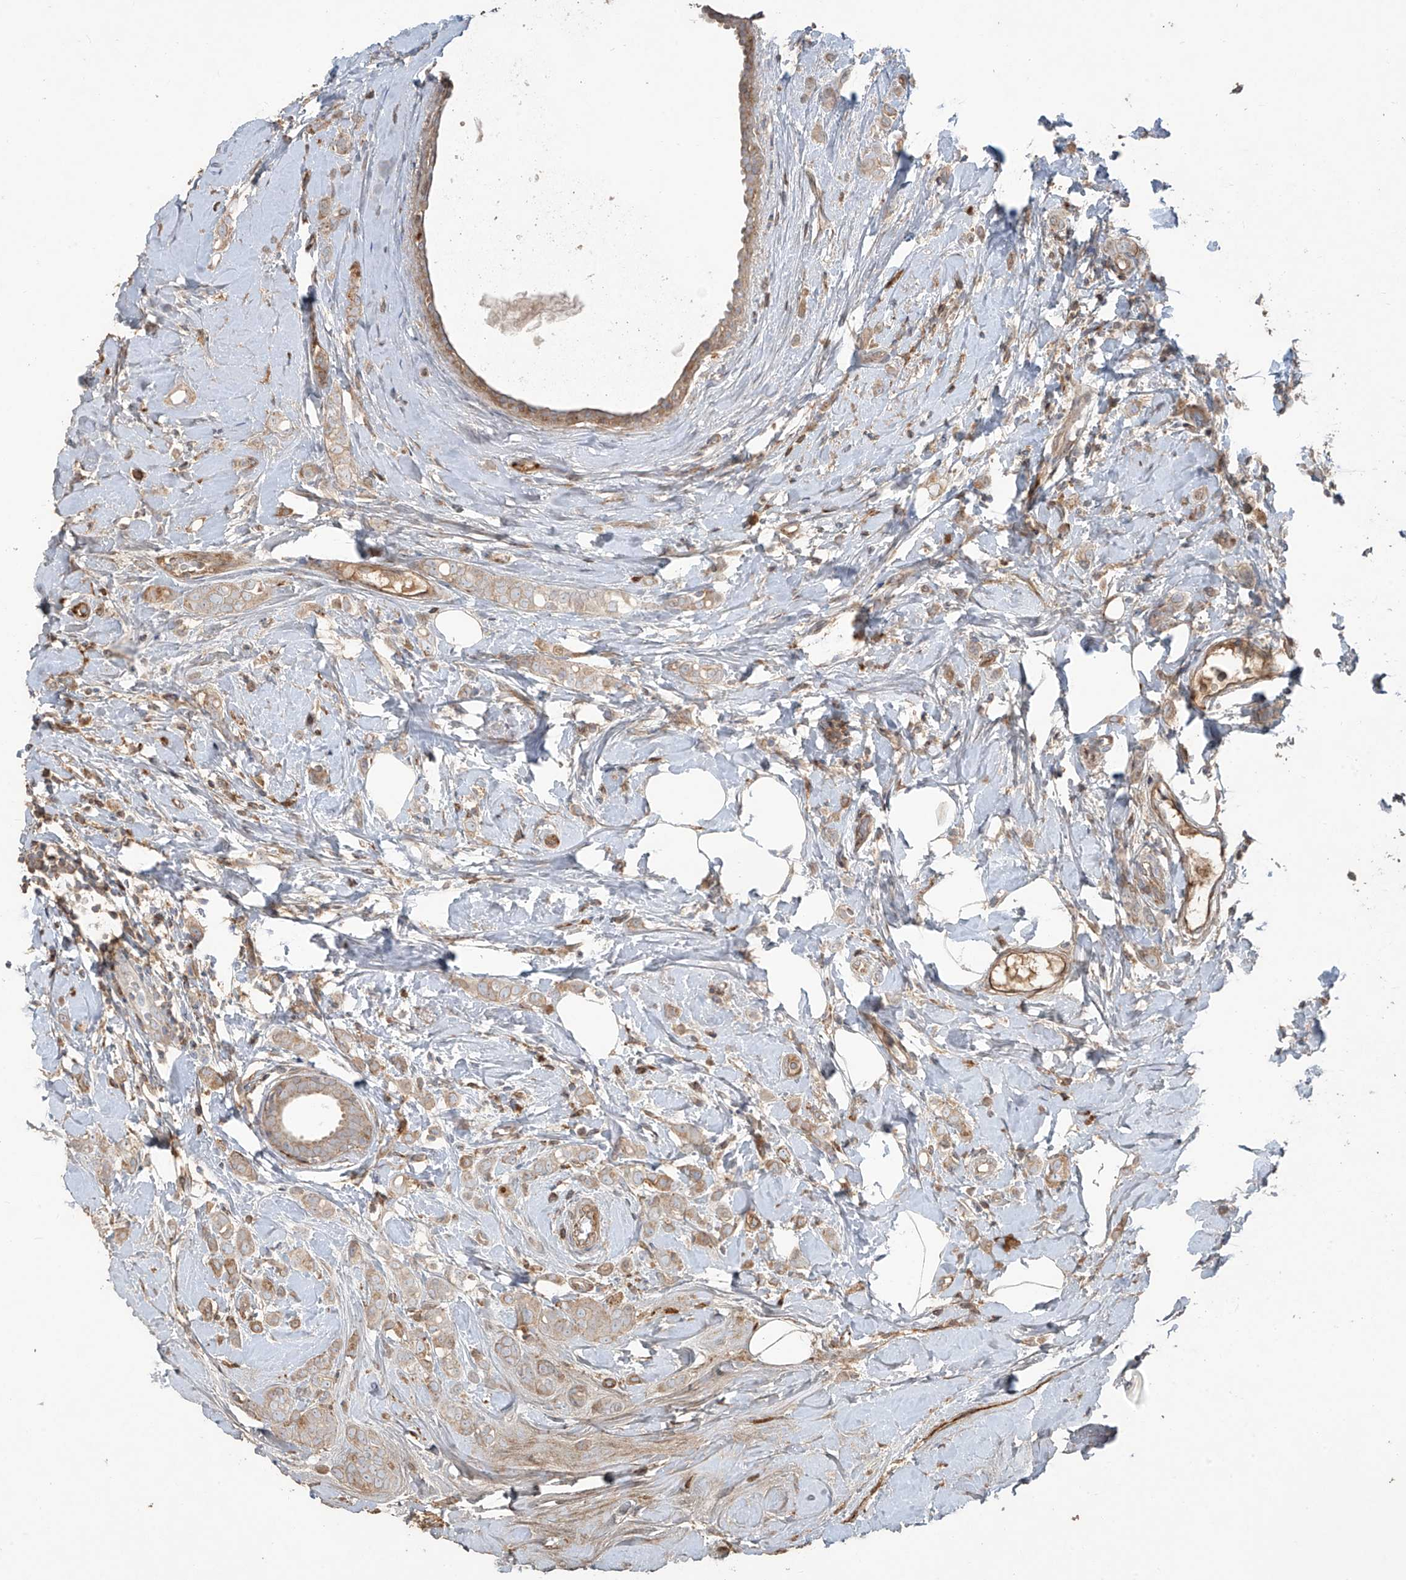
{"staining": {"intensity": "weak", "quantity": "25%-75%", "location": "cytoplasmic/membranous"}, "tissue": "breast cancer", "cell_type": "Tumor cells", "image_type": "cancer", "snomed": [{"axis": "morphology", "description": "Lobular carcinoma"}, {"axis": "topography", "description": "Breast"}], "caption": "Immunohistochemistry (IHC) (DAB (3,3'-diaminobenzidine)) staining of breast cancer (lobular carcinoma) demonstrates weak cytoplasmic/membranous protein expression in approximately 25%-75% of tumor cells.", "gene": "ABTB1", "patient": {"sex": "female", "age": 47}}